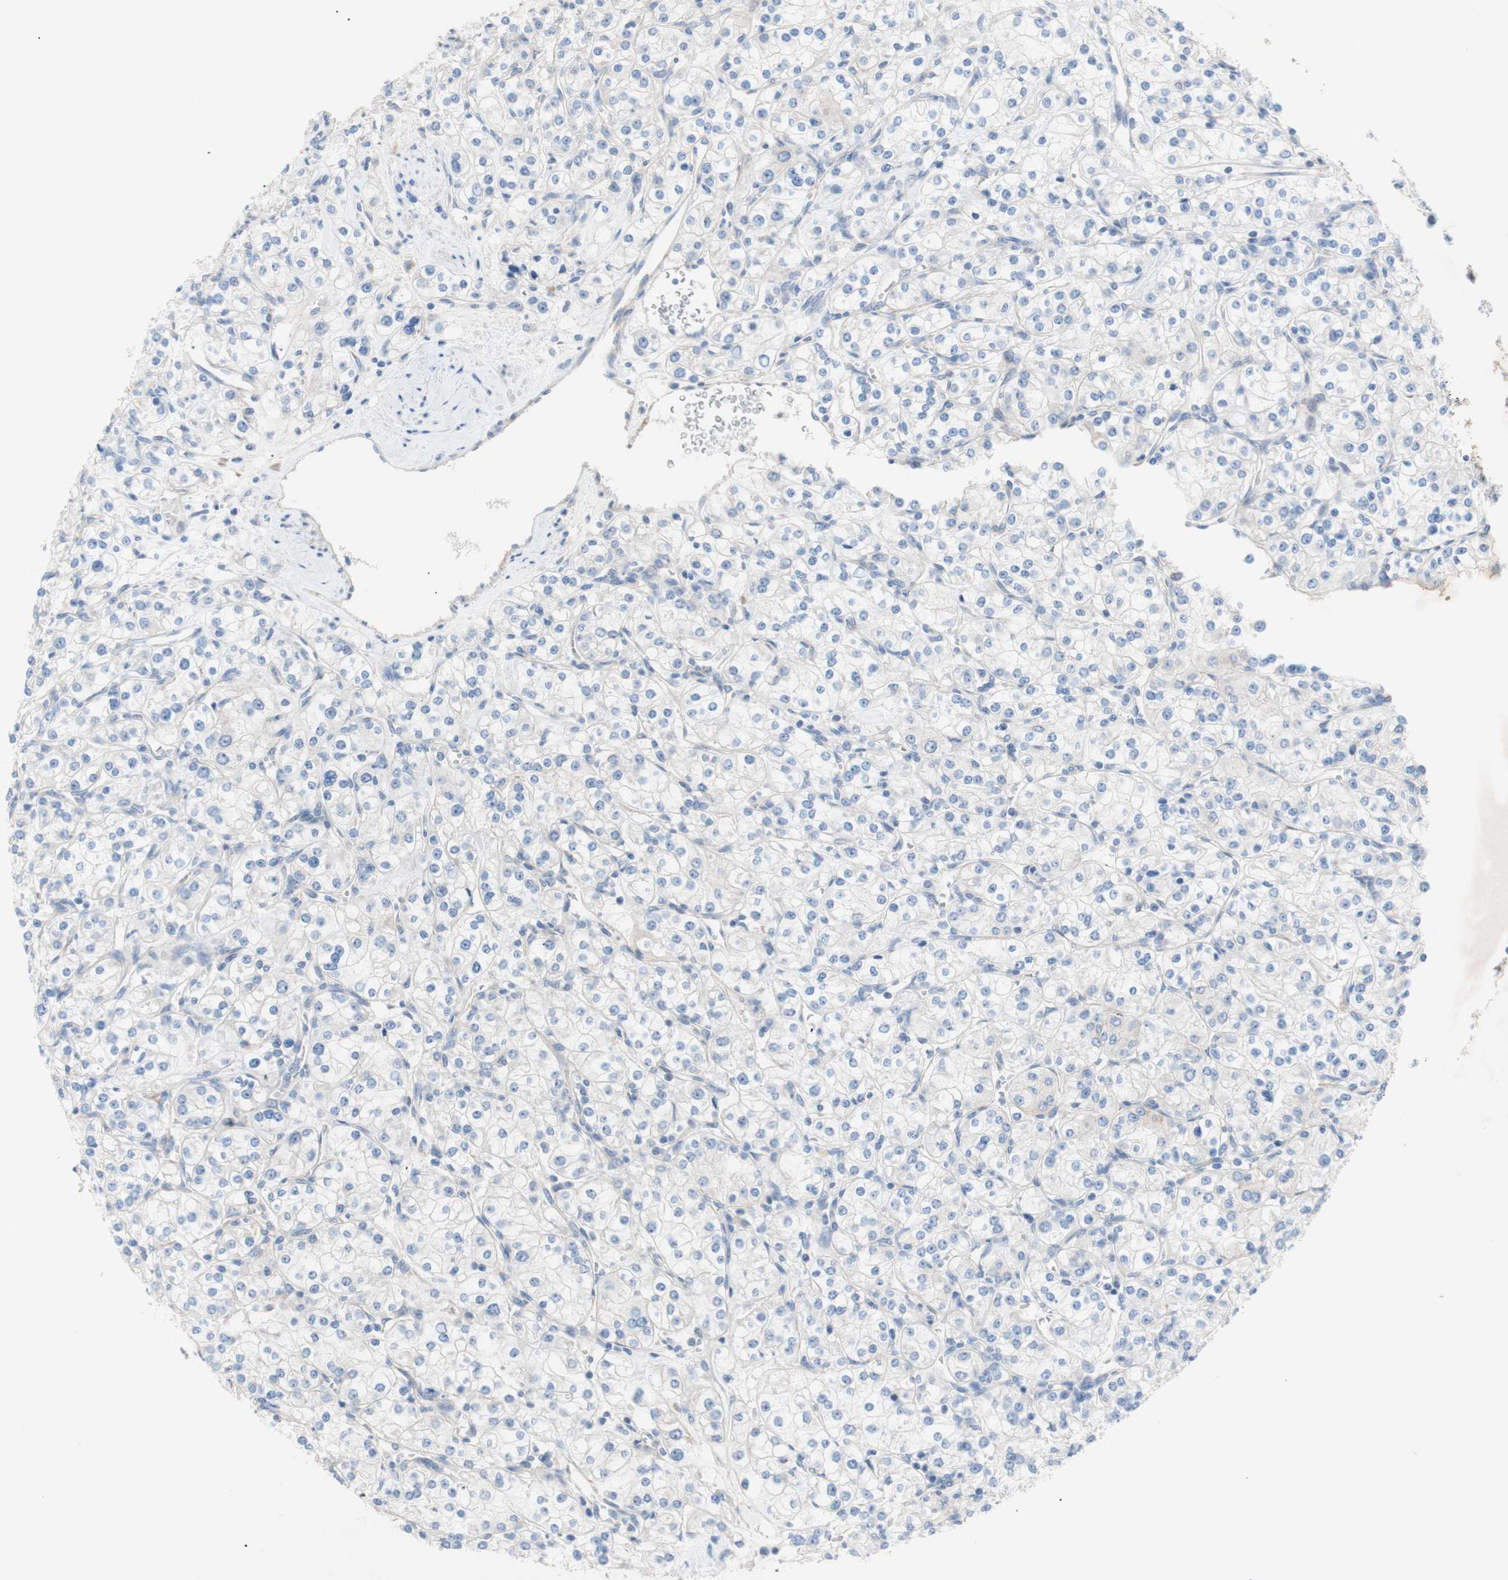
{"staining": {"intensity": "negative", "quantity": "none", "location": "none"}, "tissue": "renal cancer", "cell_type": "Tumor cells", "image_type": "cancer", "snomed": [{"axis": "morphology", "description": "Adenocarcinoma, NOS"}, {"axis": "topography", "description": "Kidney"}], "caption": "DAB immunohistochemical staining of human renal adenocarcinoma displays no significant positivity in tumor cells. Brightfield microscopy of immunohistochemistry (IHC) stained with DAB (3,3'-diaminobenzidine) (brown) and hematoxylin (blue), captured at high magnification.", "gene": "TMIGD2", "patient": {"sex": "male", "age": 77}}